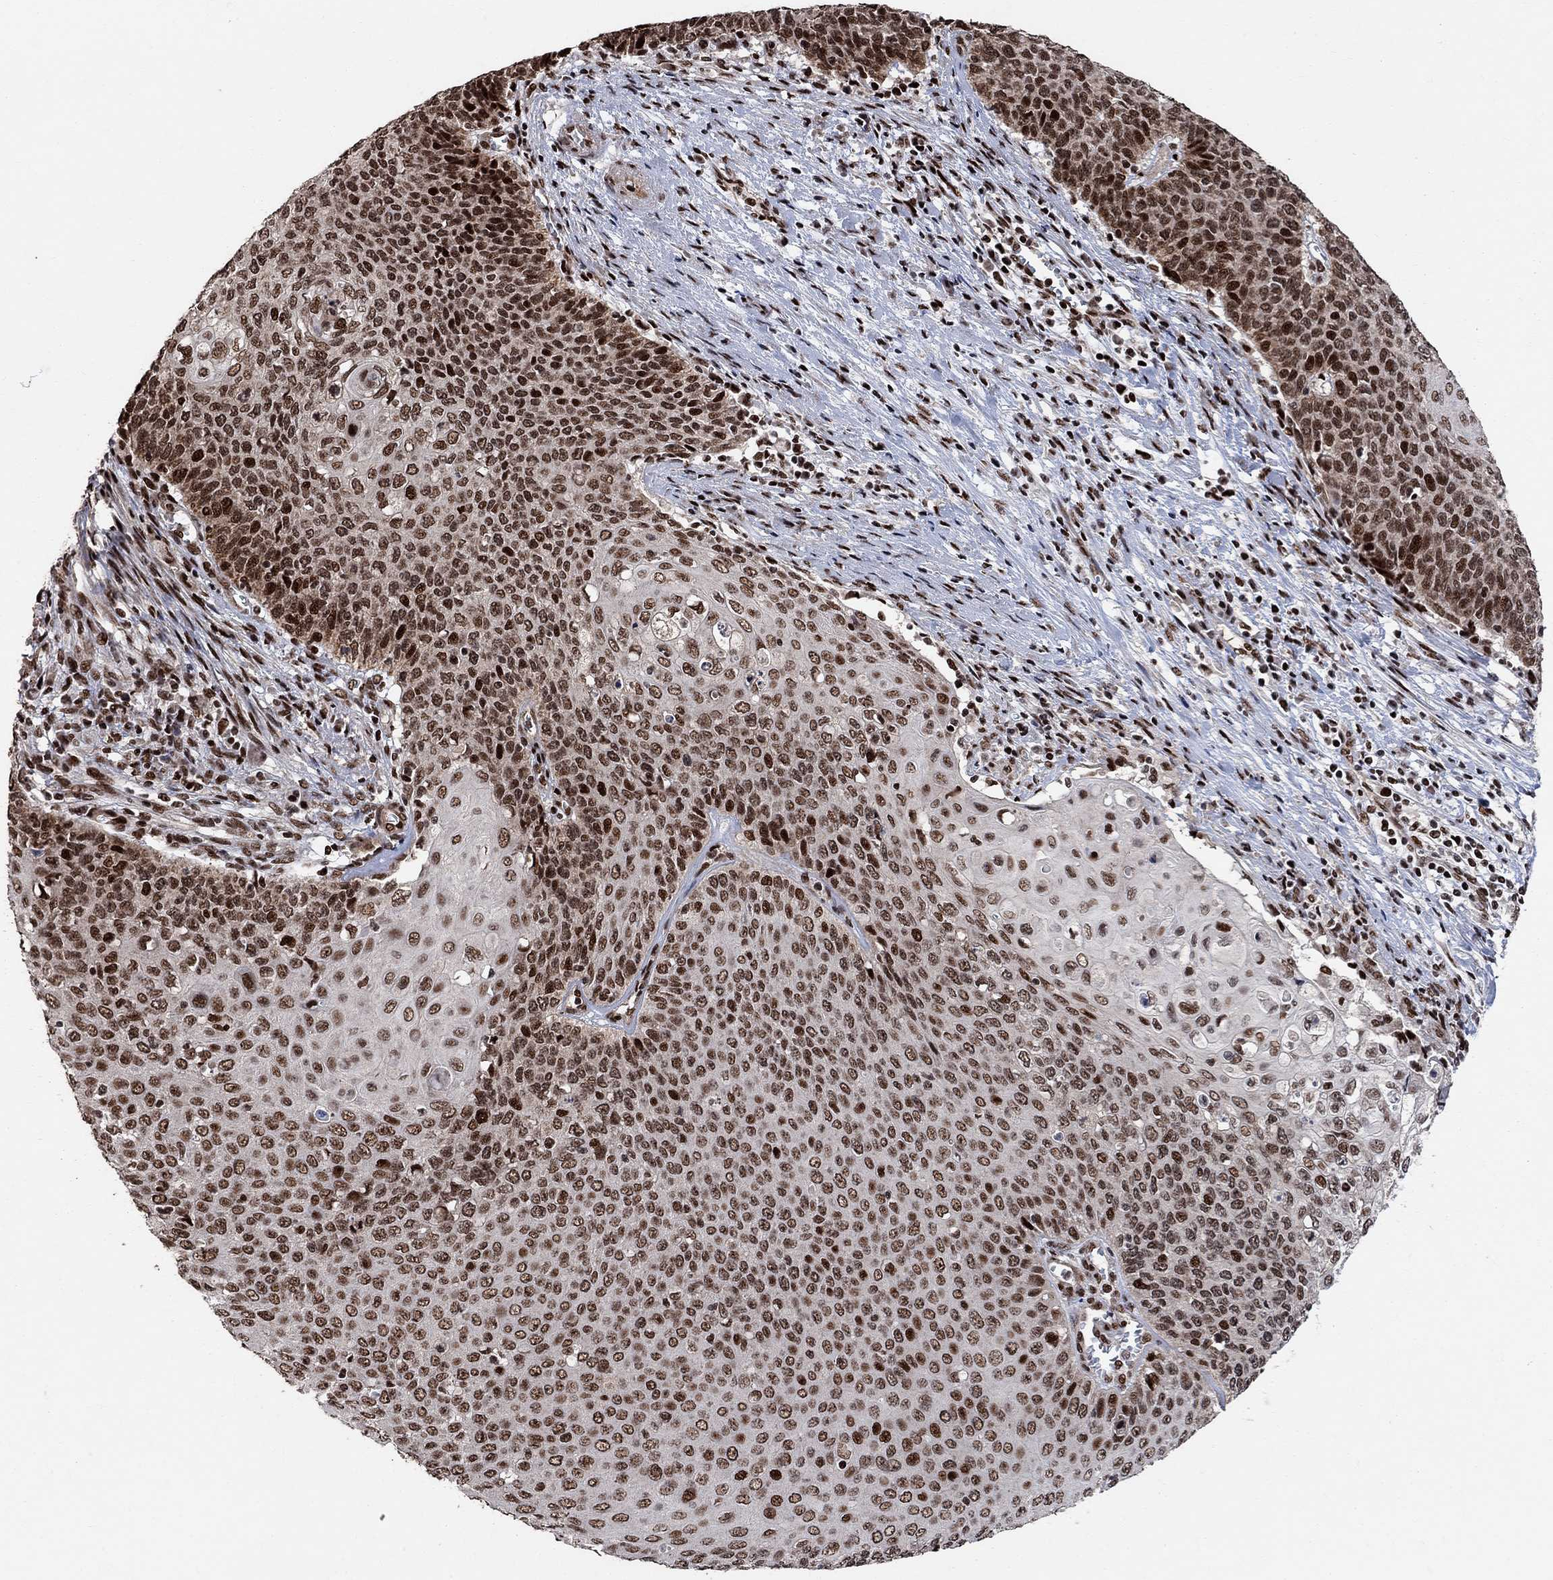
{"staining": {"intensity": "strong", "quantity": "25%-75%", "location": "cytoplasmic/membranous"}, "tissue": "cervical cancer", "cell_type": "Tumor cells", "image_type": "cancer", "snomed": [{"axis": "morphology", "description": "Squamous cell carcinoma, NOS"}, {"axis": "topography", "description": "Cervix"}], "caption": "Protein staining exhibits strong cytoplasmic/membranous expression in about 25%-75% of tumor cells in cervical cancer (squamous cell carcinoma).", "gene": "E4F1", "patient": {"sex": "female", "age": 39}}